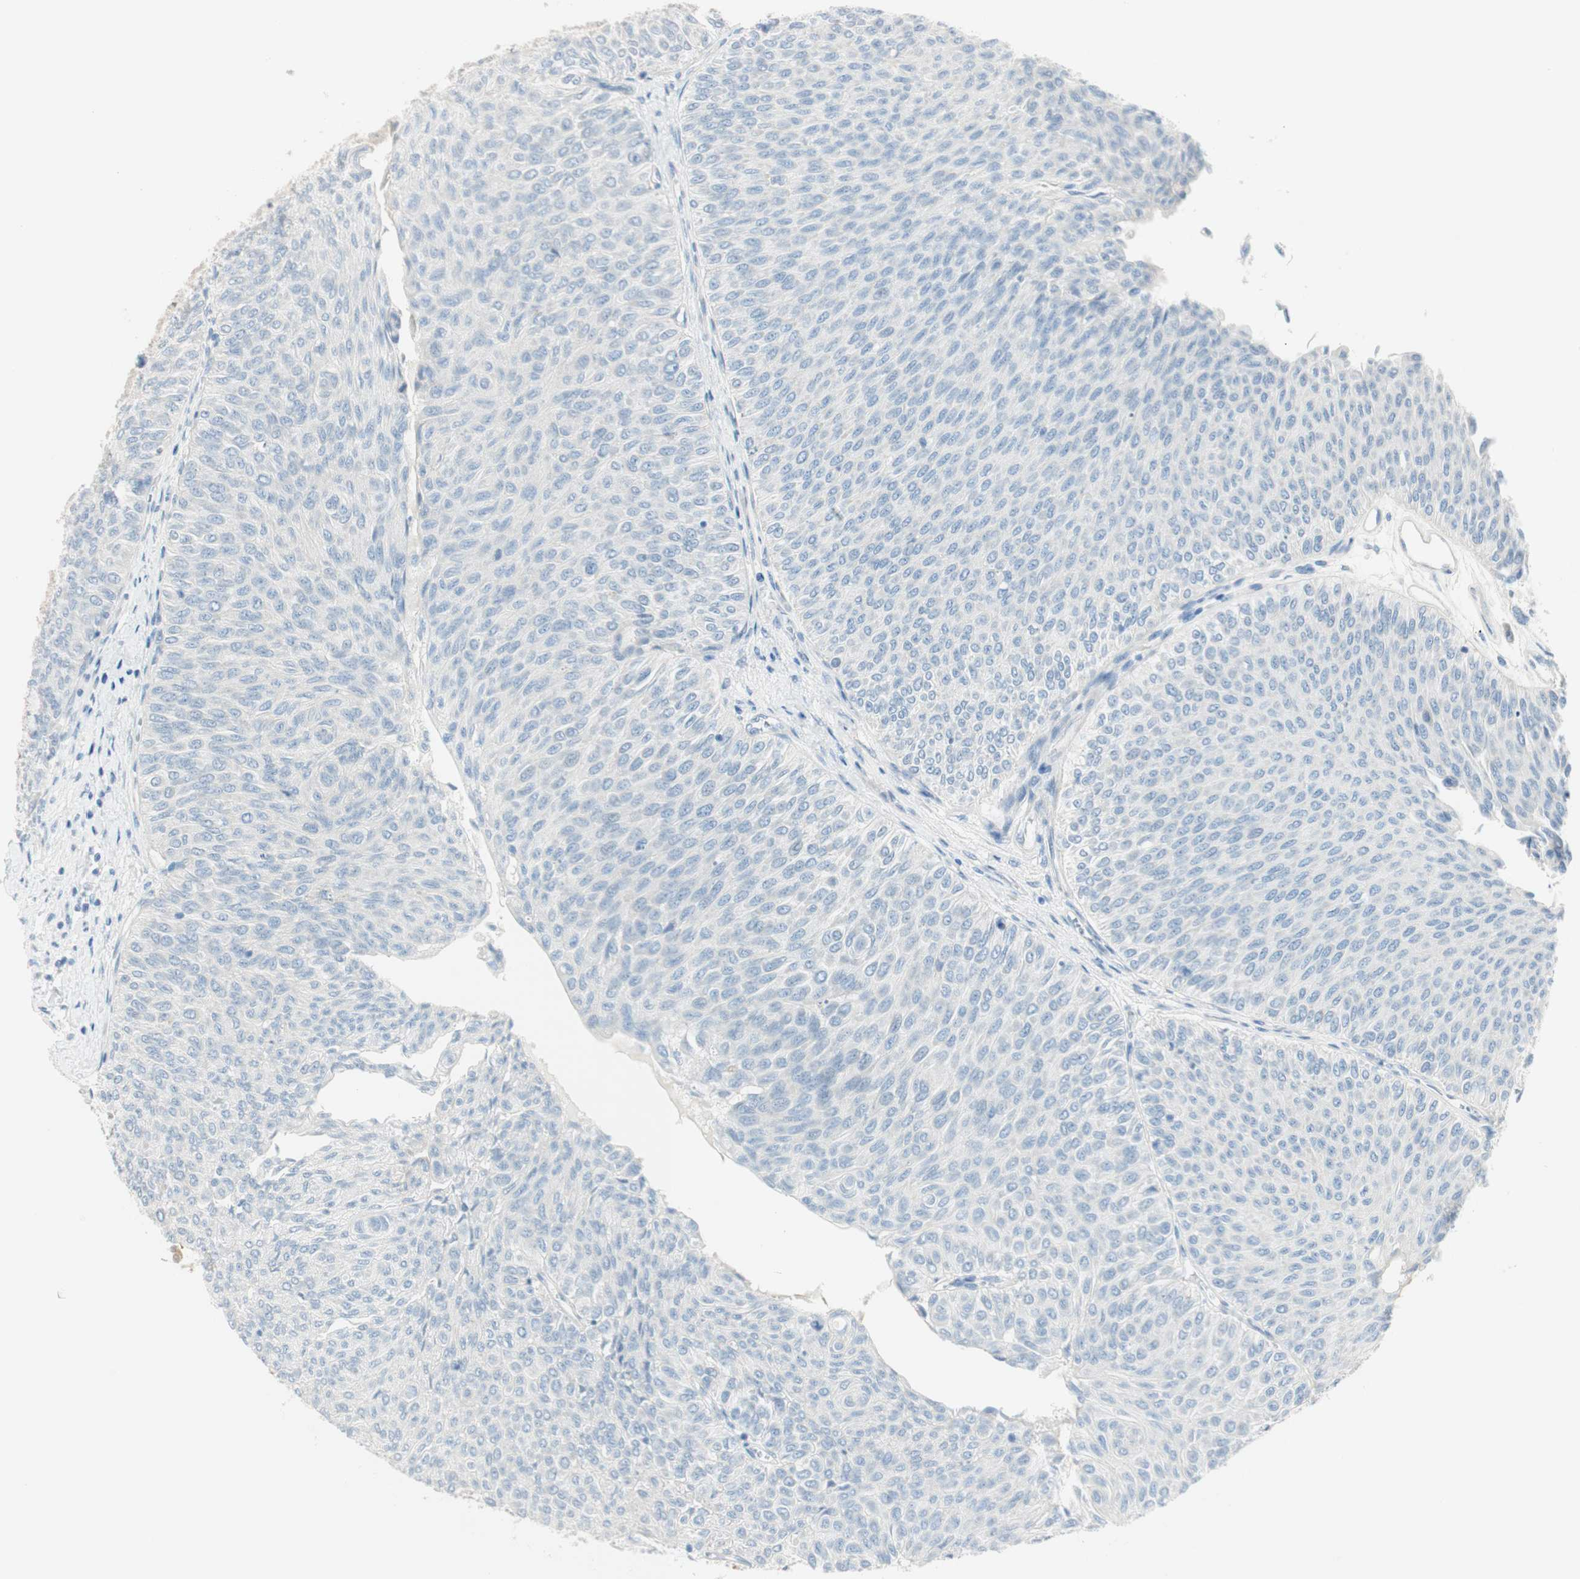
{"staining": {"intensity": "negative", "quantity": "none", "location": "none"}, "tissue": "urothelial cancer", "cell_type": "Tumor cells", "image_type": "cancer", "snomed": [{"axis": "morphology", "description": "Urothelial carcinoma, Low grade"}, {"axis": "topography", "description": "Urinary bladder"}], "caption": "High magnification brightfield microscopy of low-grade urothelial carcinoma stained with DAB (3,3'-diaminobenzidine) (brown) and counterstained with hematoxylin (blue): tumor cells show no significant staining.", "gene": "CDK3", "patient": {"sex": "male", "age": 78}}